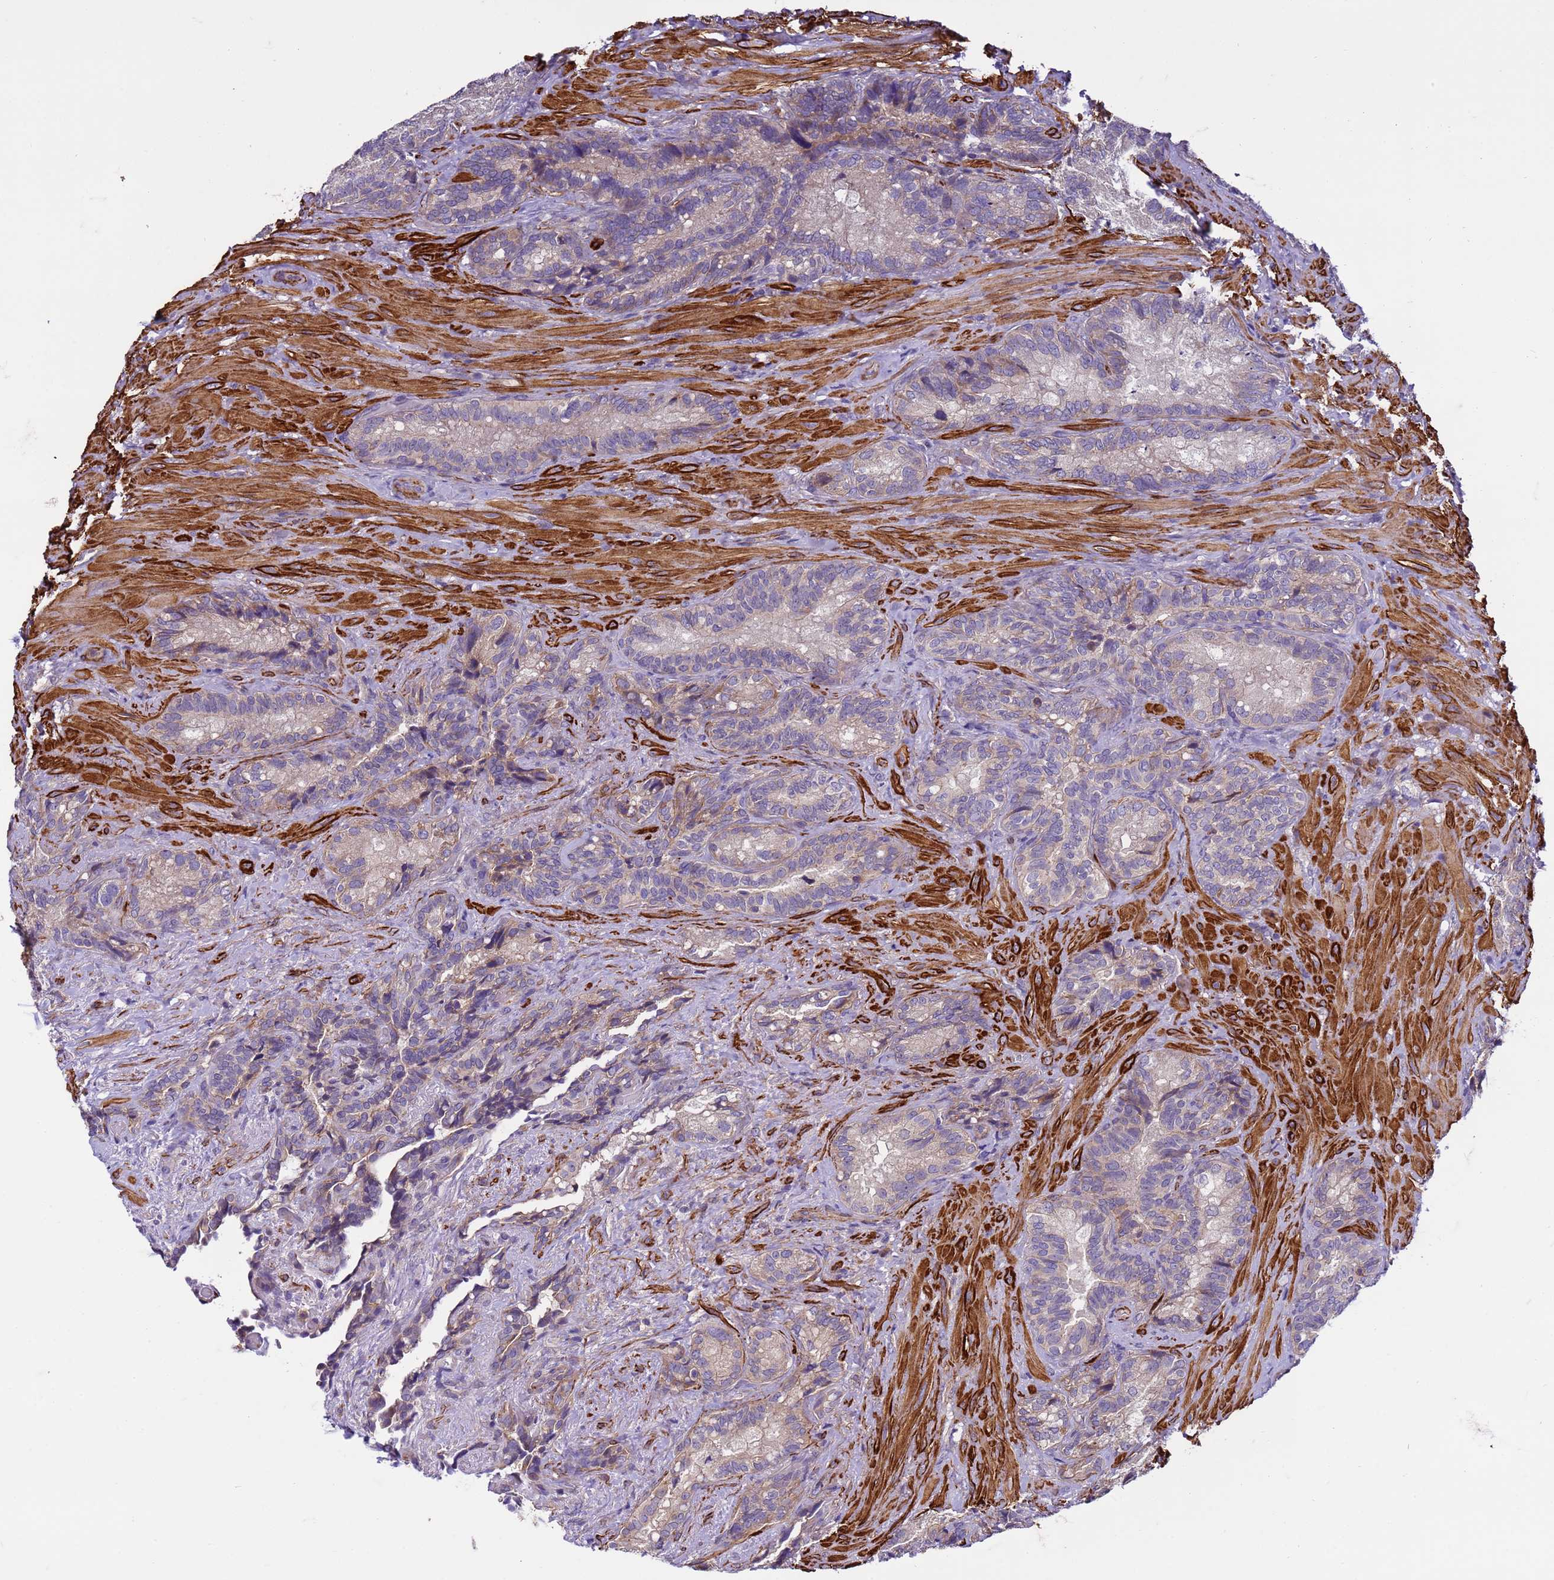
{"staining": {"intensity": "weak", "quantity": "<25%", "location": "cytoplasmic/membranous"}, "tissue": "seminal vesicle", "cell_type": "Glandular cells", "image_type": "normal", "snomed": [{"axis": "morphology", "description": "Normal tissue, NOS"}, {"axis": "topography", "description": "Seminal veicle"}], "caption": "Immunohistochemical staining of normal human seminal vesicle displays no significant positivity in glandular cells.", "gene": "GEN1", "patient": {"sex": "male", "age": 62}}